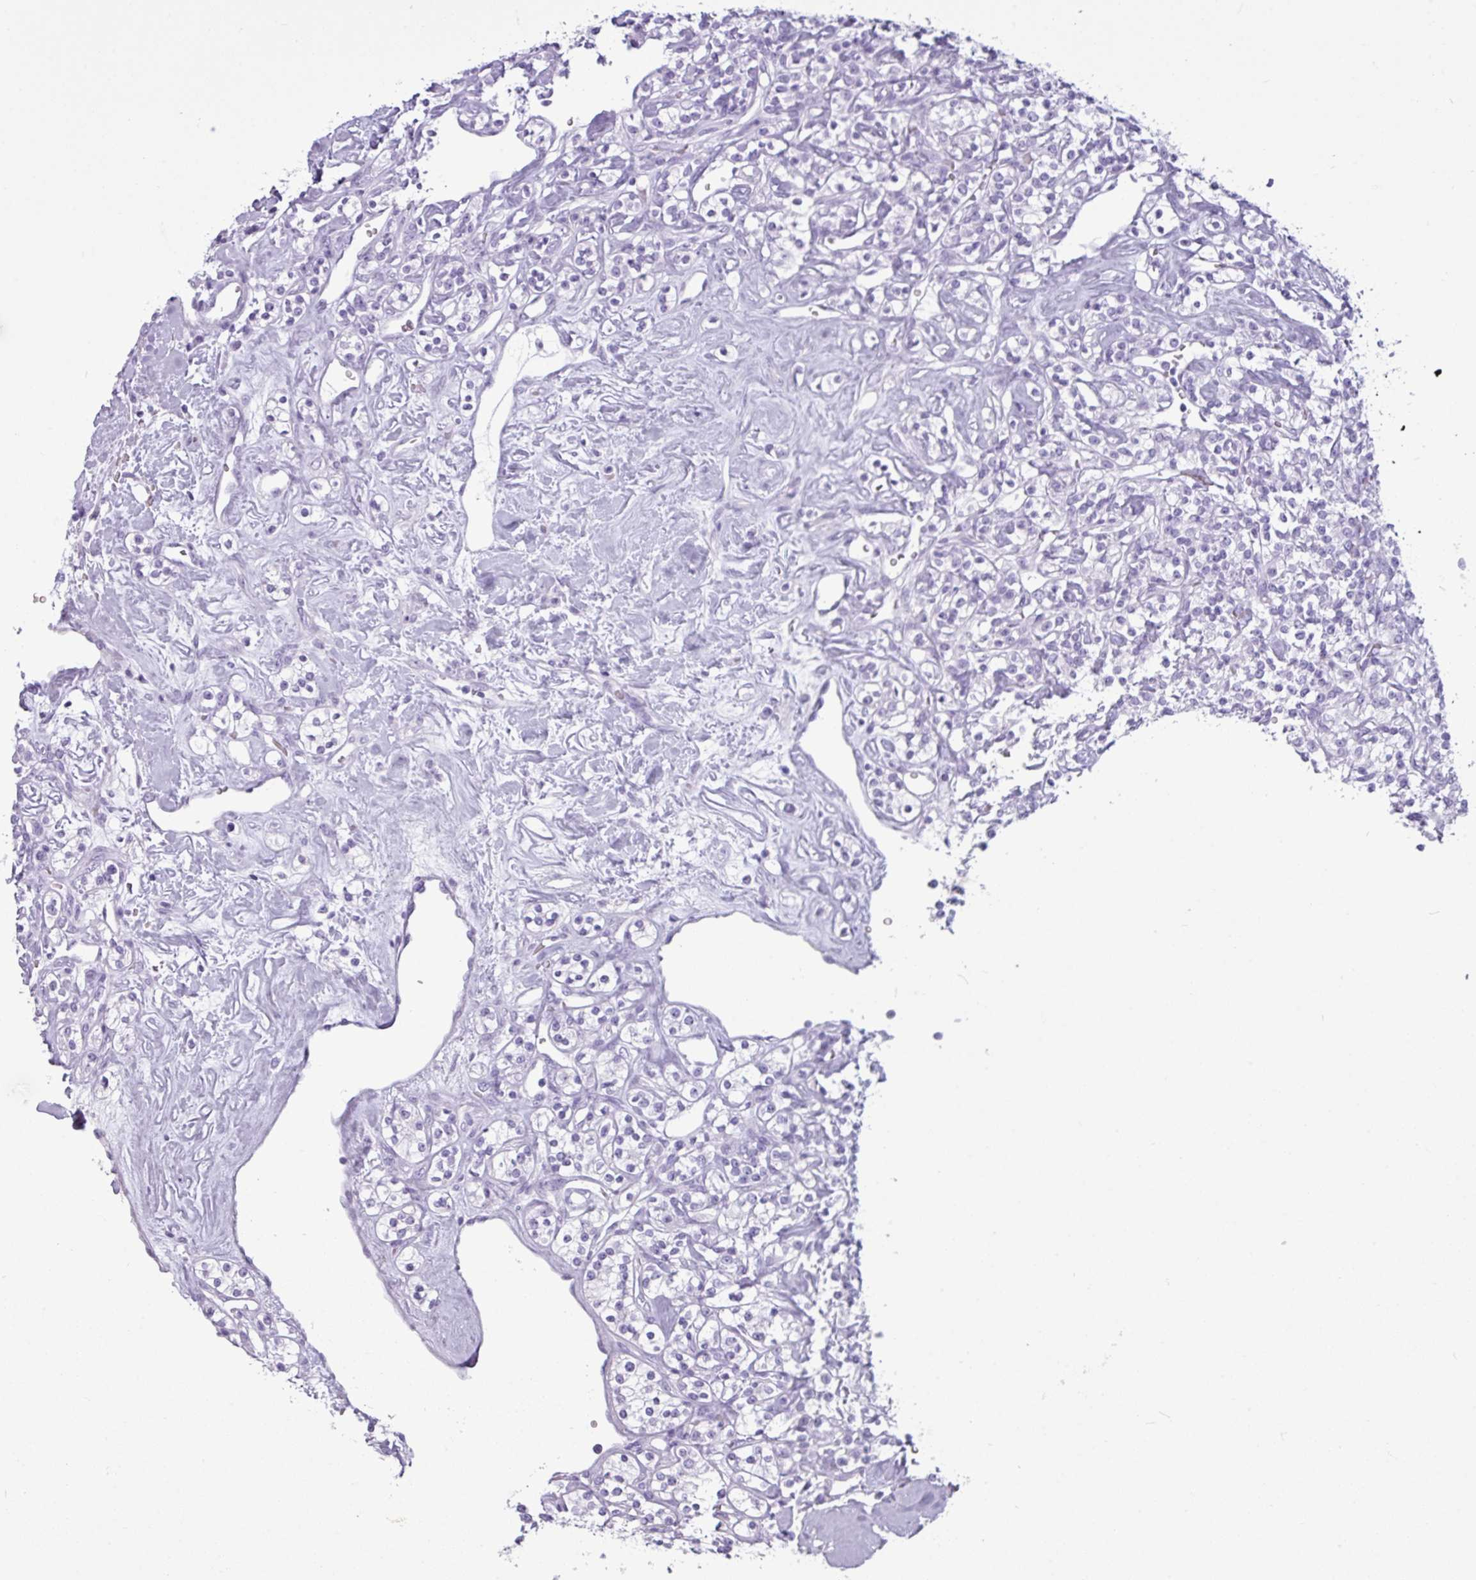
{"staining": {"intensity": "negative", "quantity": "none", "location": "none"}, "tissue": "renal cancer", "cell_type": "Tumor cells", "image_type": "cancer", "snomed": [{"axis": "morphology", "description": "Adenocarcinoma, NOS"}, {"axis": "topography", "description": "Kidney"}], "caption": "A high-resolution photomicrograph shows immunohistochemistry staining of adenocarcinoma (renal), which displays no significant staining in tumor cells.", "gene": "AMY1B", "patient": {"sex": "male", "age": 77}}